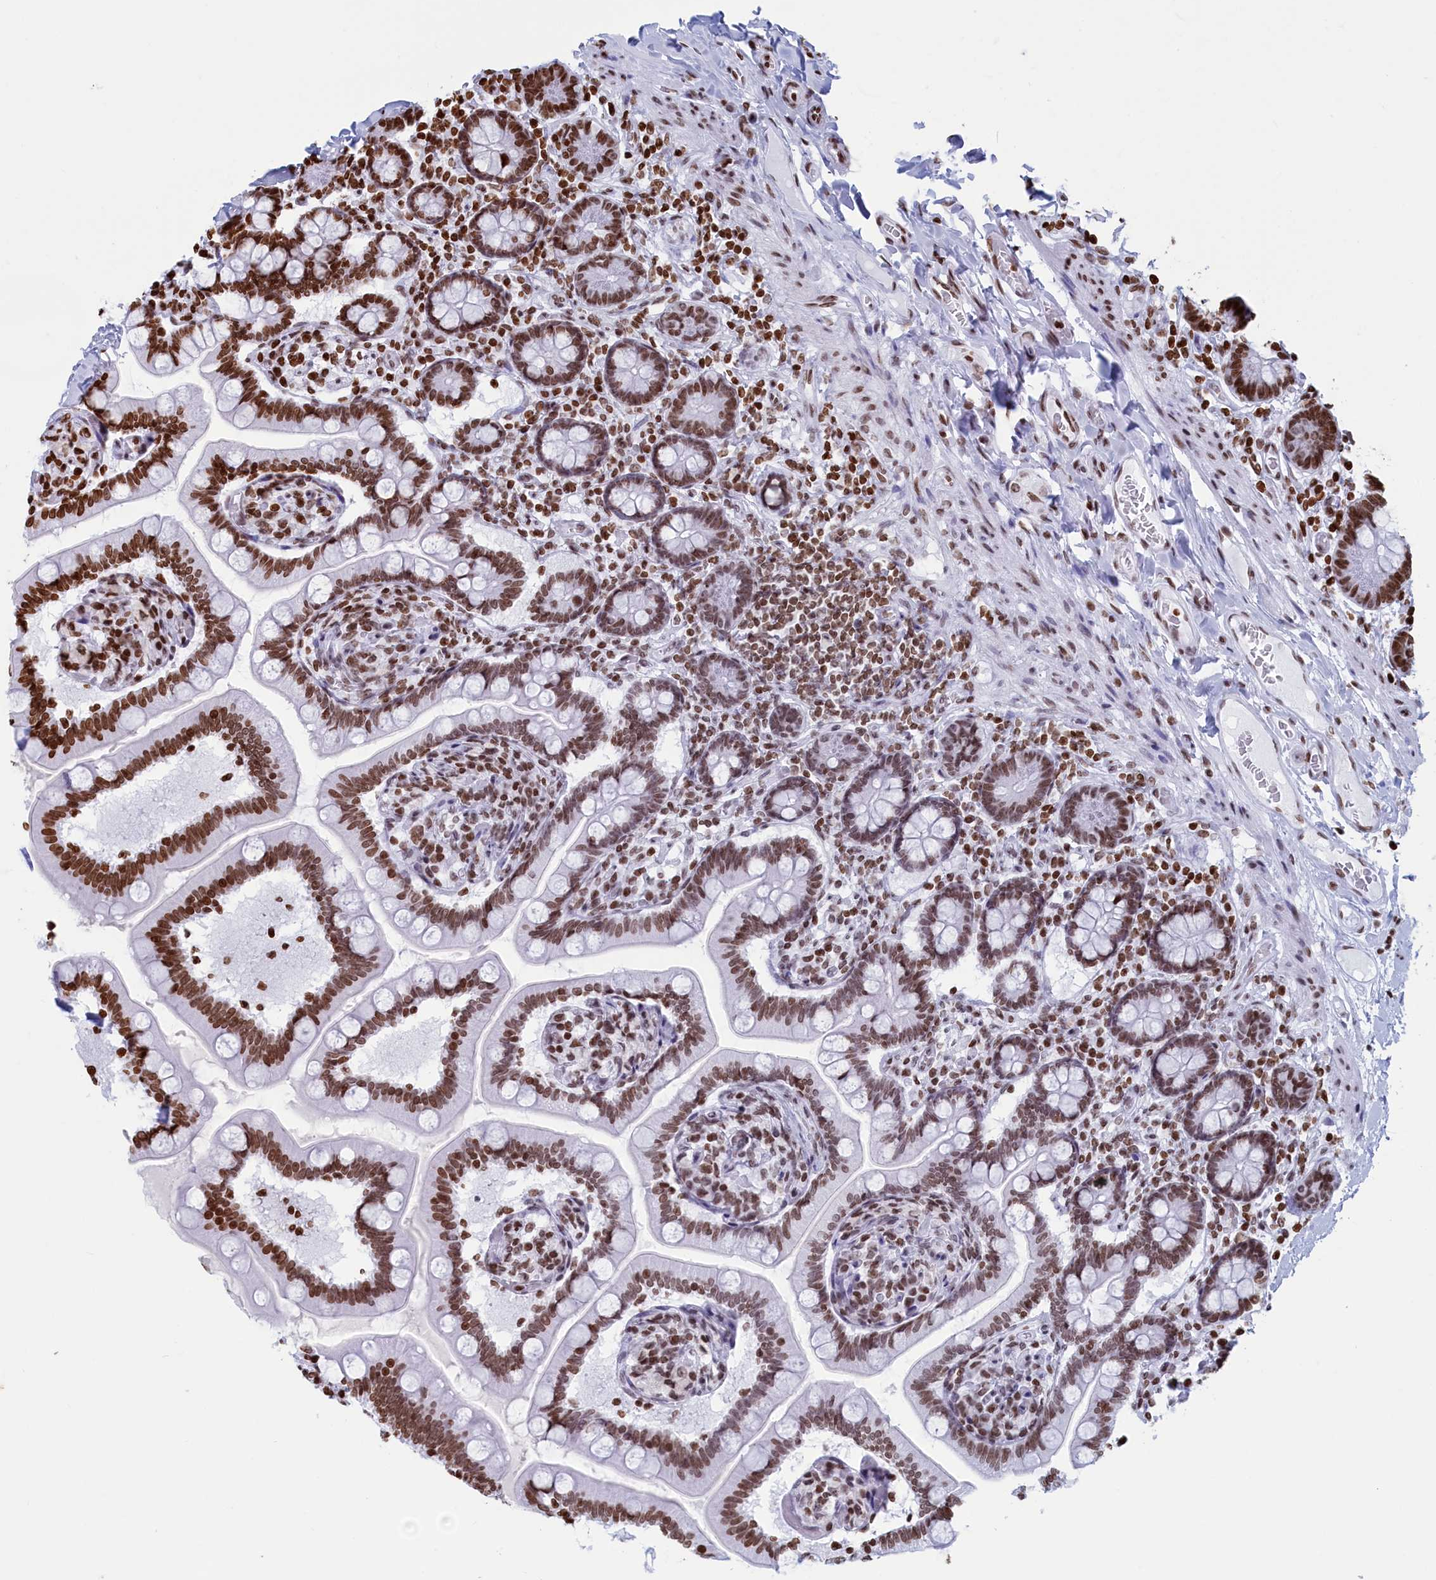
{"staining": {"intensity": "moderate", "quantity": ">75%", "location": "nuclear"}, "tissue": "small intestine", "cell_type": "Glandular cells", "image_type": "normal", "snomed": [{"axis": "morphology", "description": "Normal tissue, NOS"}, {"axis": "topography", "description": "Small intestine"}], "caption": "Small intestine was stained to show a protein in brown. There is medium levels of moderate nuclear positivity in approximately >75% of glandular cells. (Stains: DAB (3,3'-diaminobenzidine) in brown, nuclei in blue, Microscopy: brightfield microscopy at high magnification).", "gene": "APOBEC3A", "patient": {"sex": "female", "age": 64}}